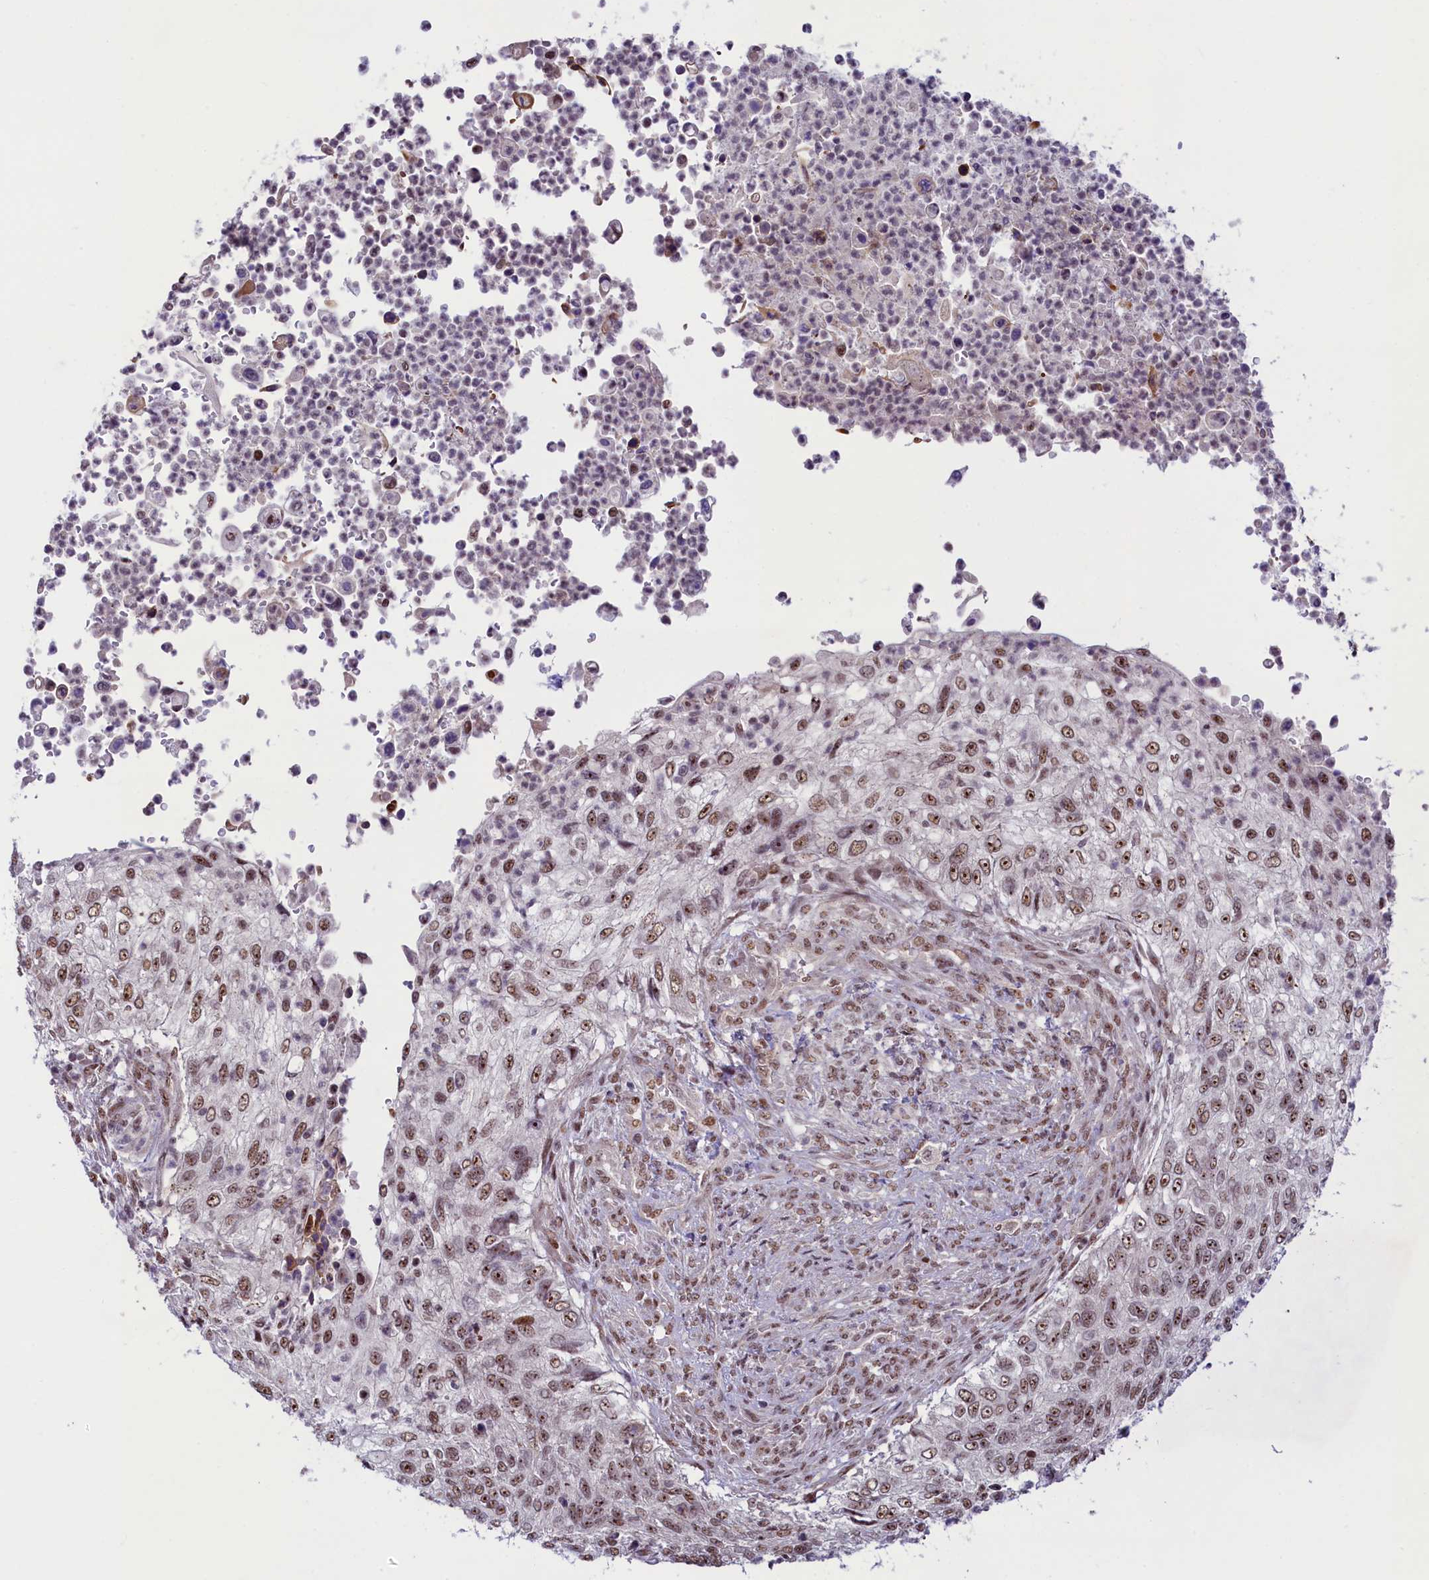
{"staining": {"intensity": "moderate", "quantity": ">75%", "location": "nuclear"}, "tissue": "urothelial cancer", "cell_type": "Tumor cells", "image_type": "cancer", "snomed": [{"axis": "morphology", "description": "Urothelial carcinoma, High grade"}, {"axis": "topography", "description": "Urinary bladder"}], "caption": "High-grade urothelial carcinoma tissue reveals moderate nuclear staining in about >75% of tumor cells, visualized by immunohistochemistry.", "gene": "ANKS3", "patient": {"sex": "female", "age": 60}}